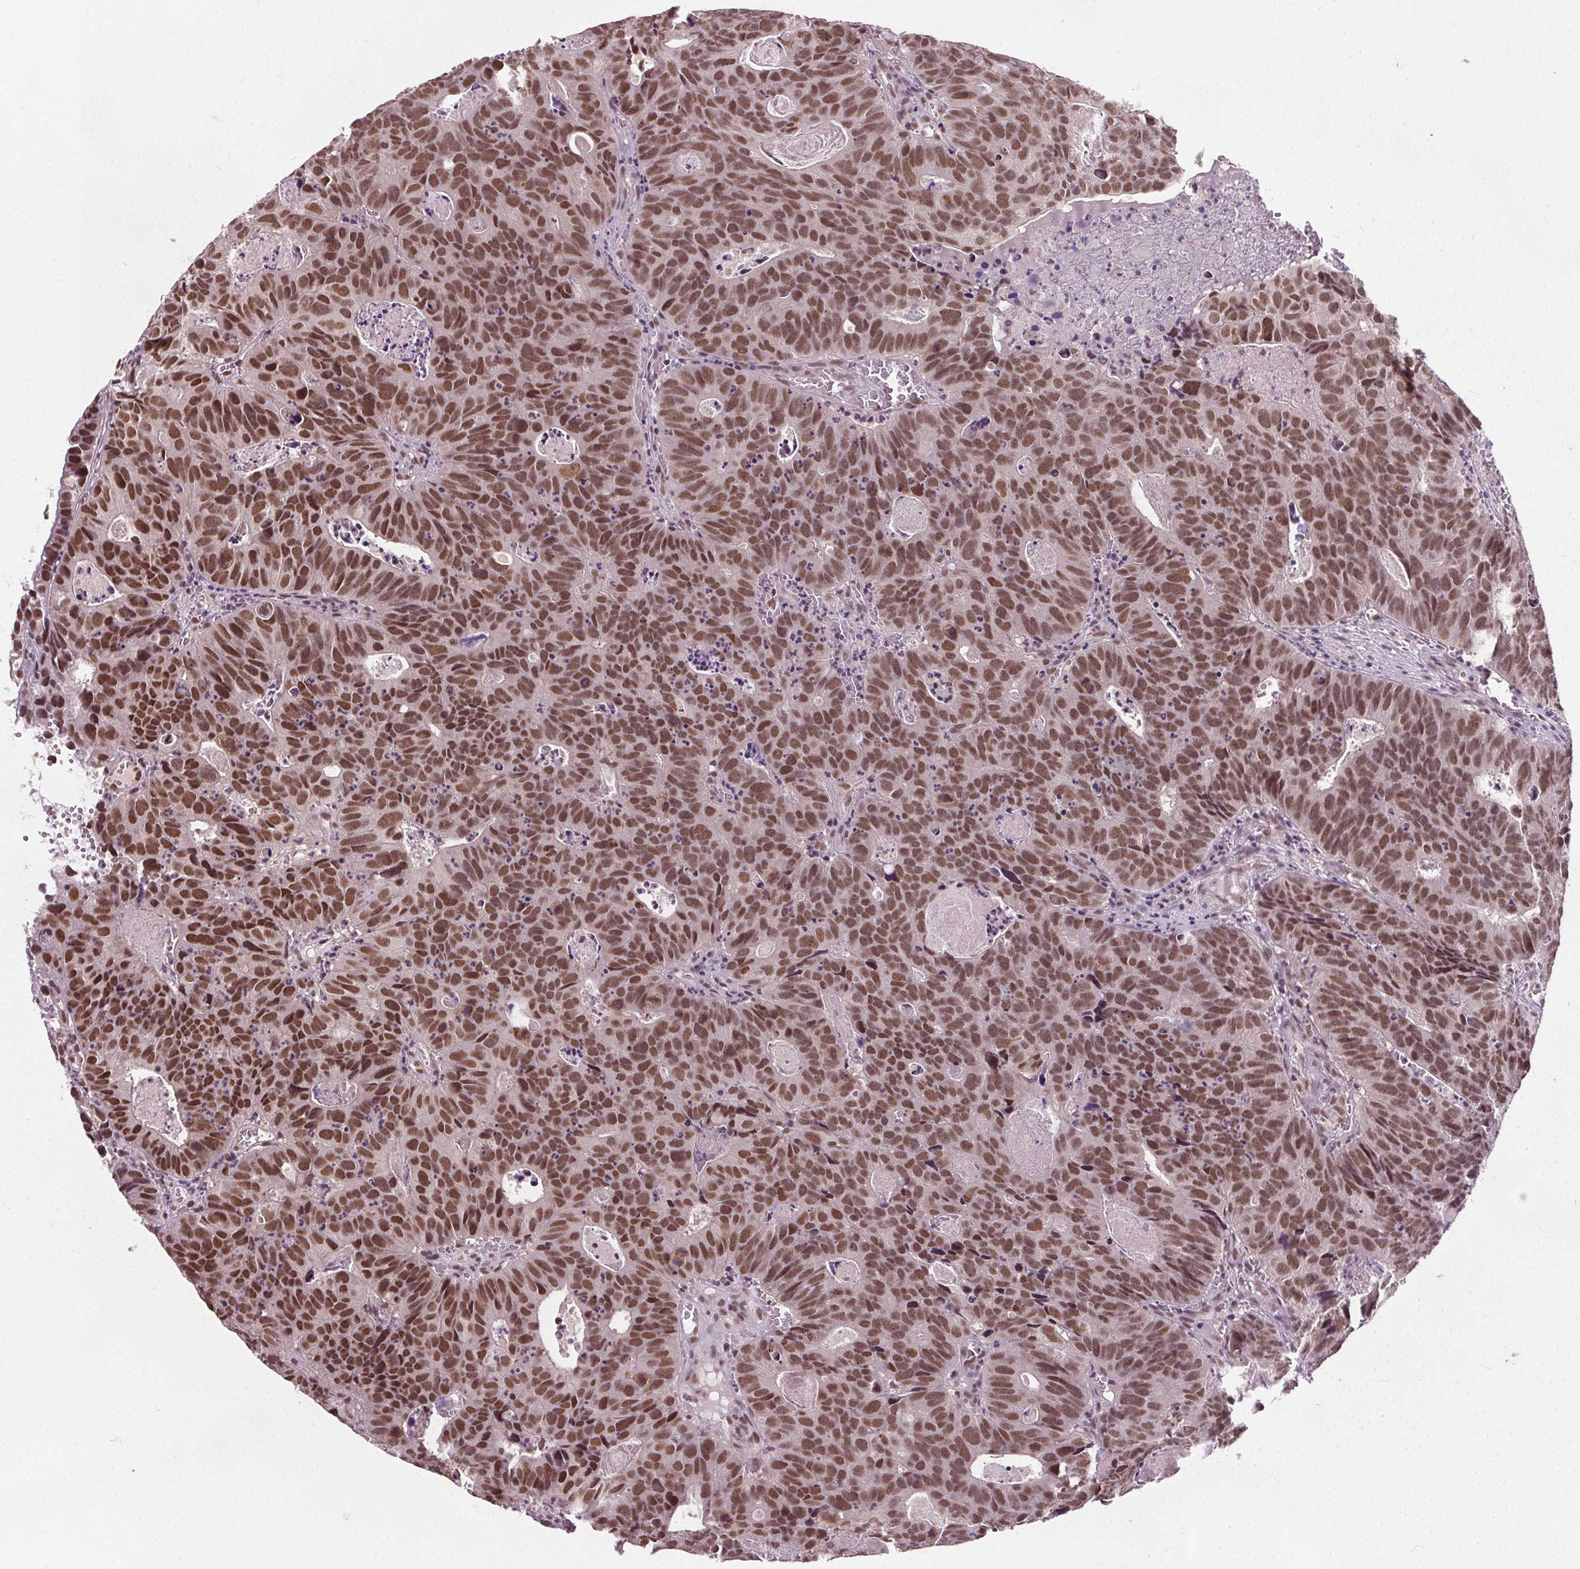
{"staining": {"intensity": "moderate", "quantity": ">75%", "location": "nuclear"}, "tissue": "head and neck cancer", "cell_type": "Tumor cells", "image_type": "cancer", "snomed": [{"axis": "morphology", "description": "Adenocarcinoma, NOS"}, {"axis": "topography", "description": "Head-Neck"}], "caption": "Immunohistochemical staining of head and neck cancer (adenocarcinoma) displays medium levels of moderate nuclear protein expression in about >75% of tumor cells. The staining is performed using DAB brown chromogen to label protein expression. The nuclei are counter-stained blue using hematoxylin.", "gene": "MED6", "patient": {"sex": "male", "age": 62}}